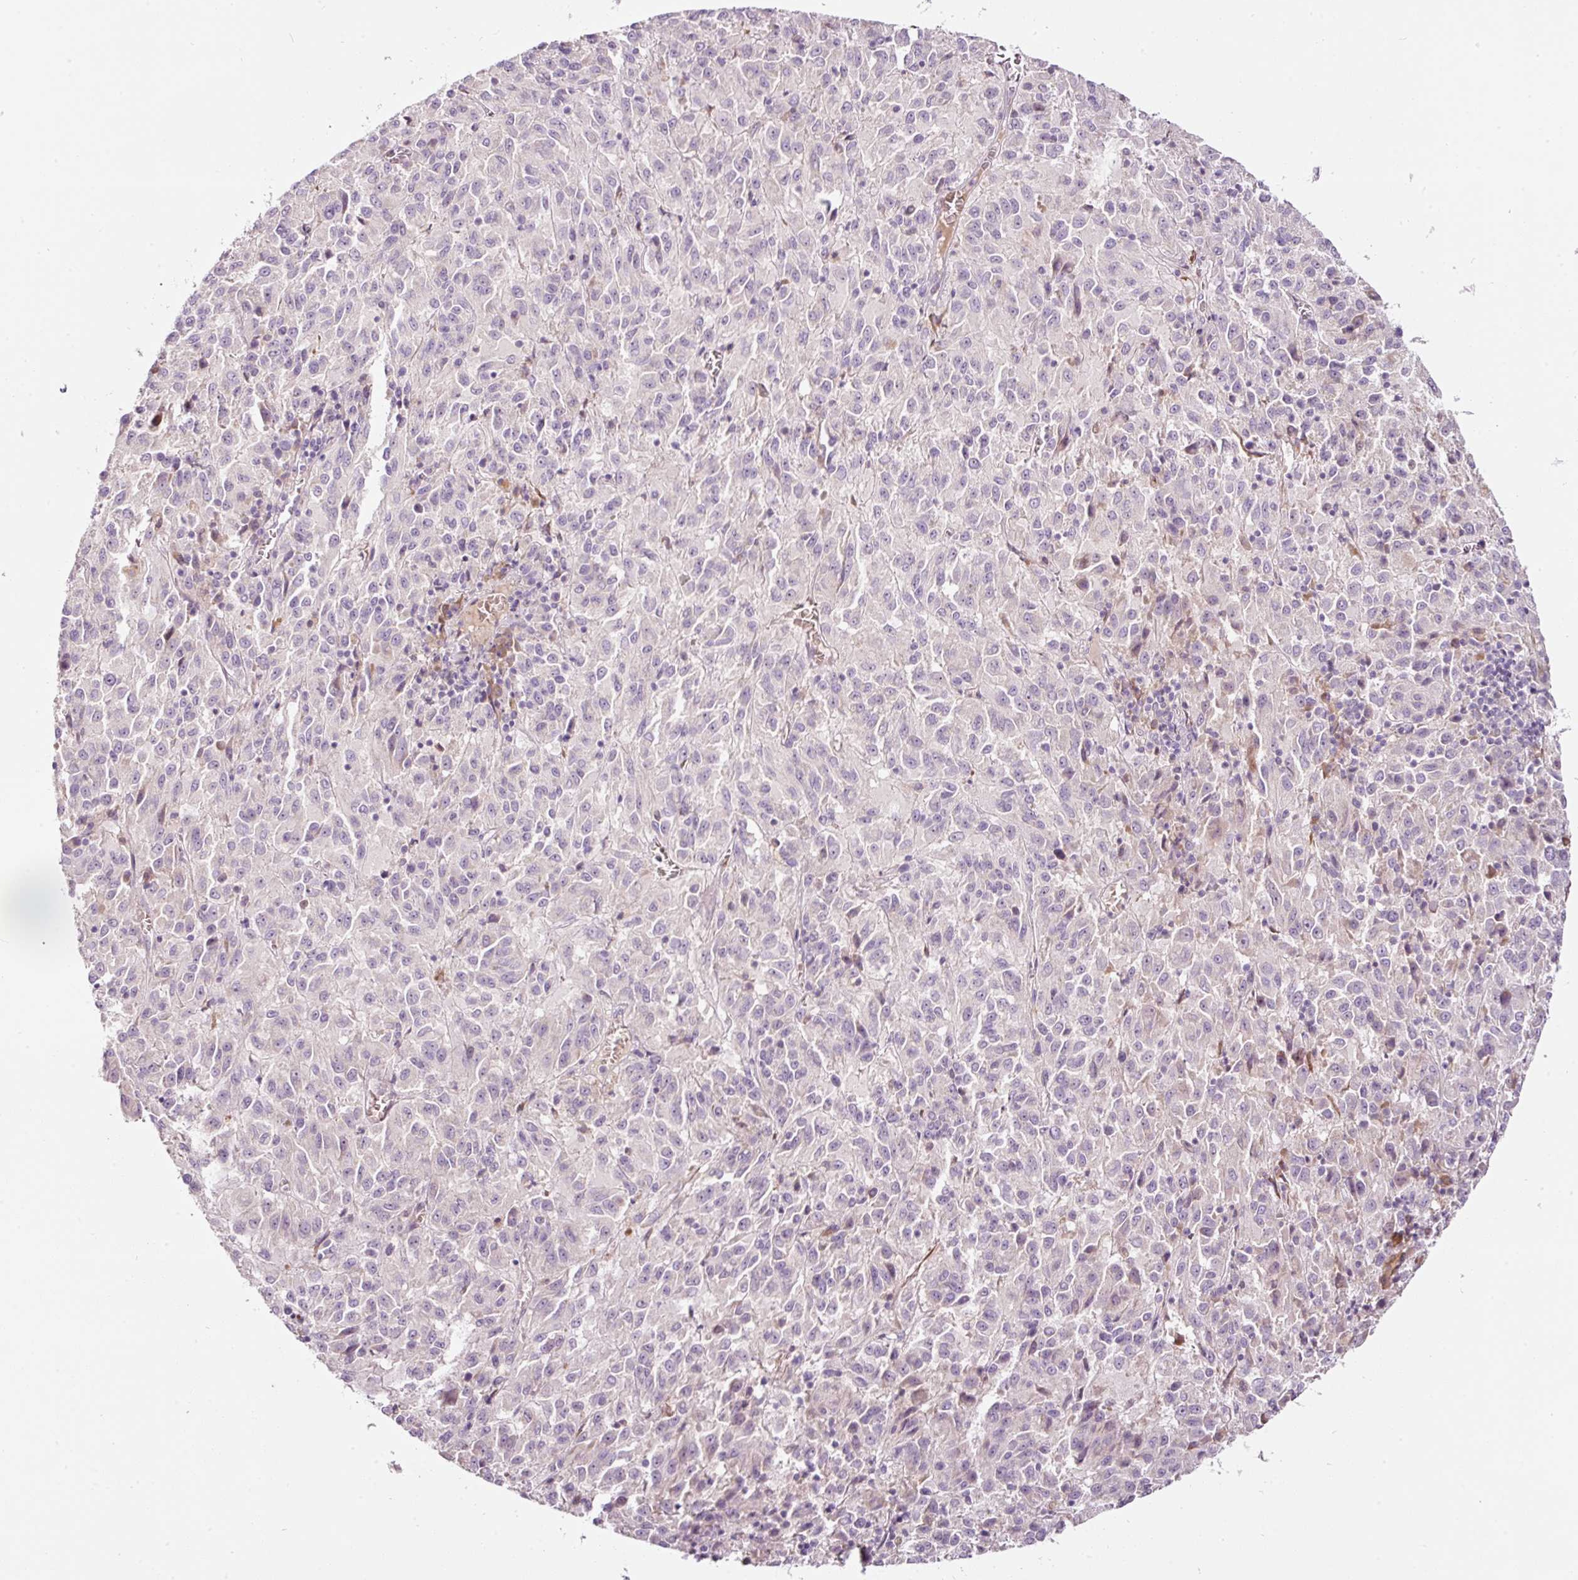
{"staining": {"intensity": "negative", "quantity": "none", "location": "none"}, "tissue": "melanoma", "cell_type": "Tumor cells", "image_type": "cancer", "snomed": [{"axis": "morphology", "description": "Malignant melanoma, Metastatic site"}, {"axis": "topography", "description": "Lung"}], "caption": "This is a micrograph of immunohistochemistry (IHC) staining of melanoma, which shows no positivity in tumor cells.", "gene": "RSPO2", "patient": {"sex": "male", "age": 64}}